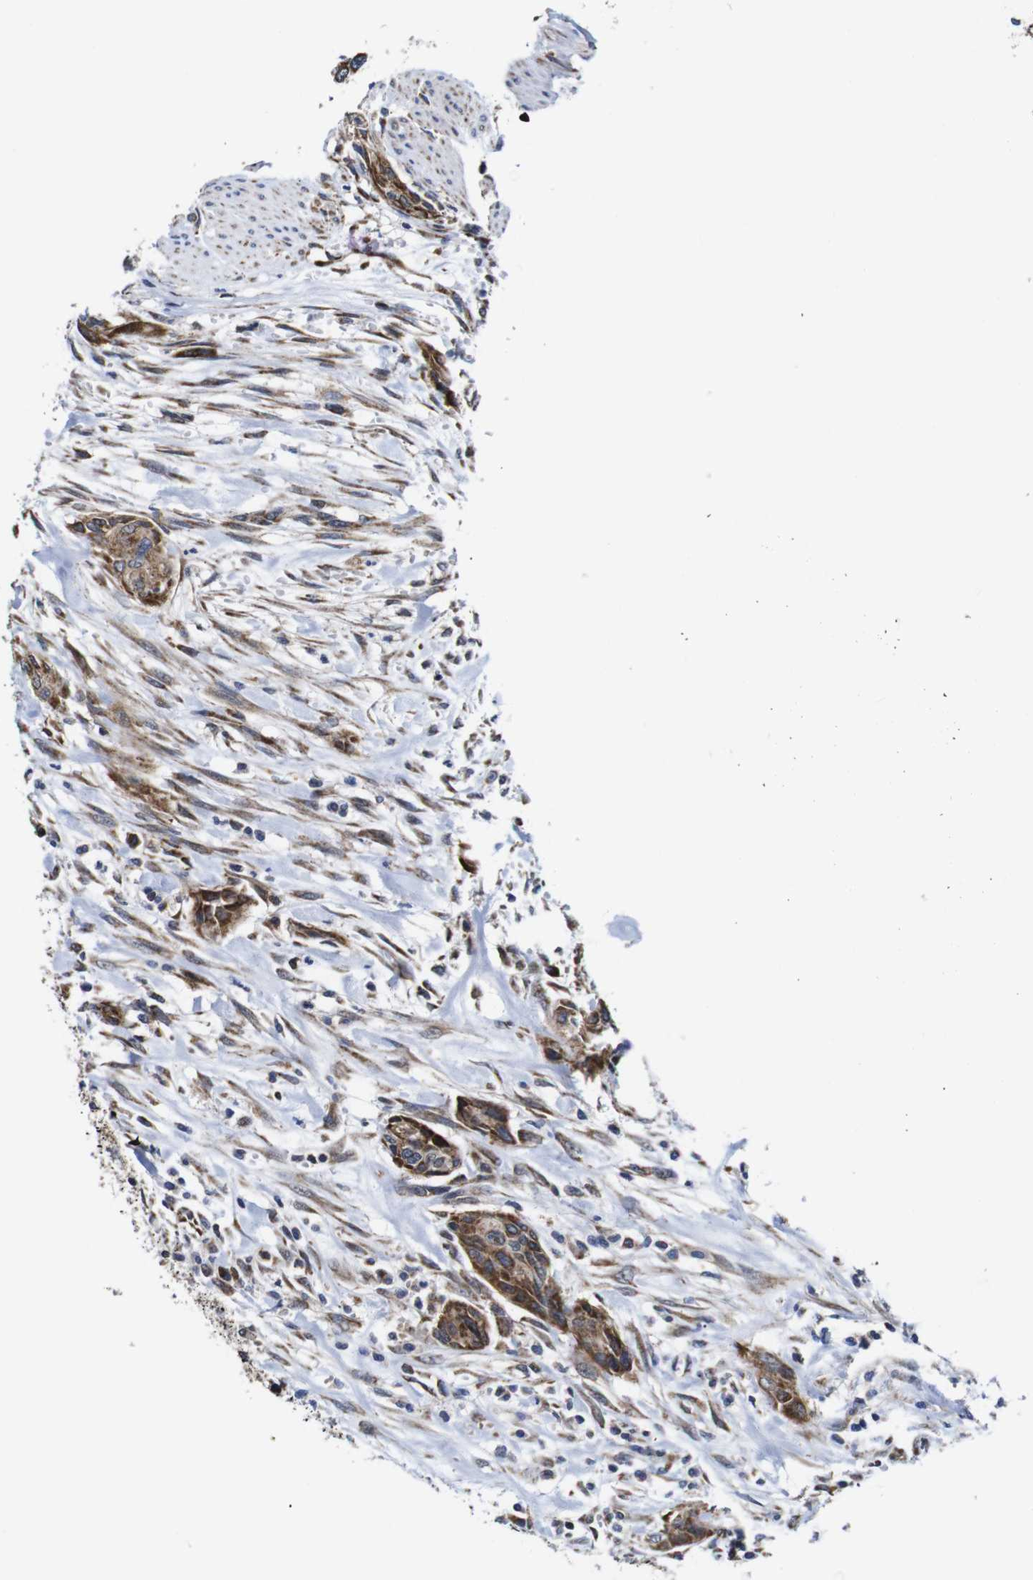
{"staining": {"intensity": "moderate", "quantity": ">75%", "location": "cytoplasmic/membranous"}, "tissue": "urothelial cancer", "cell_type": "Tumor cells", "image_type": "cancer", "snomed": [{"axis": "morphology", "description": "Urothelial carcinoma, High grade"}, {"axis": "topography", "description": "Urinary bladder"}], "caption": "Immunohistochemical staining of human urothelial carcinoma (high-grade) reveals medium levels of moderate cytoplasmic/membranous protein expression in about >75% of tumor cells.", "gene": "C17orf80", "patient": {"sex": "male", "age": 35}}